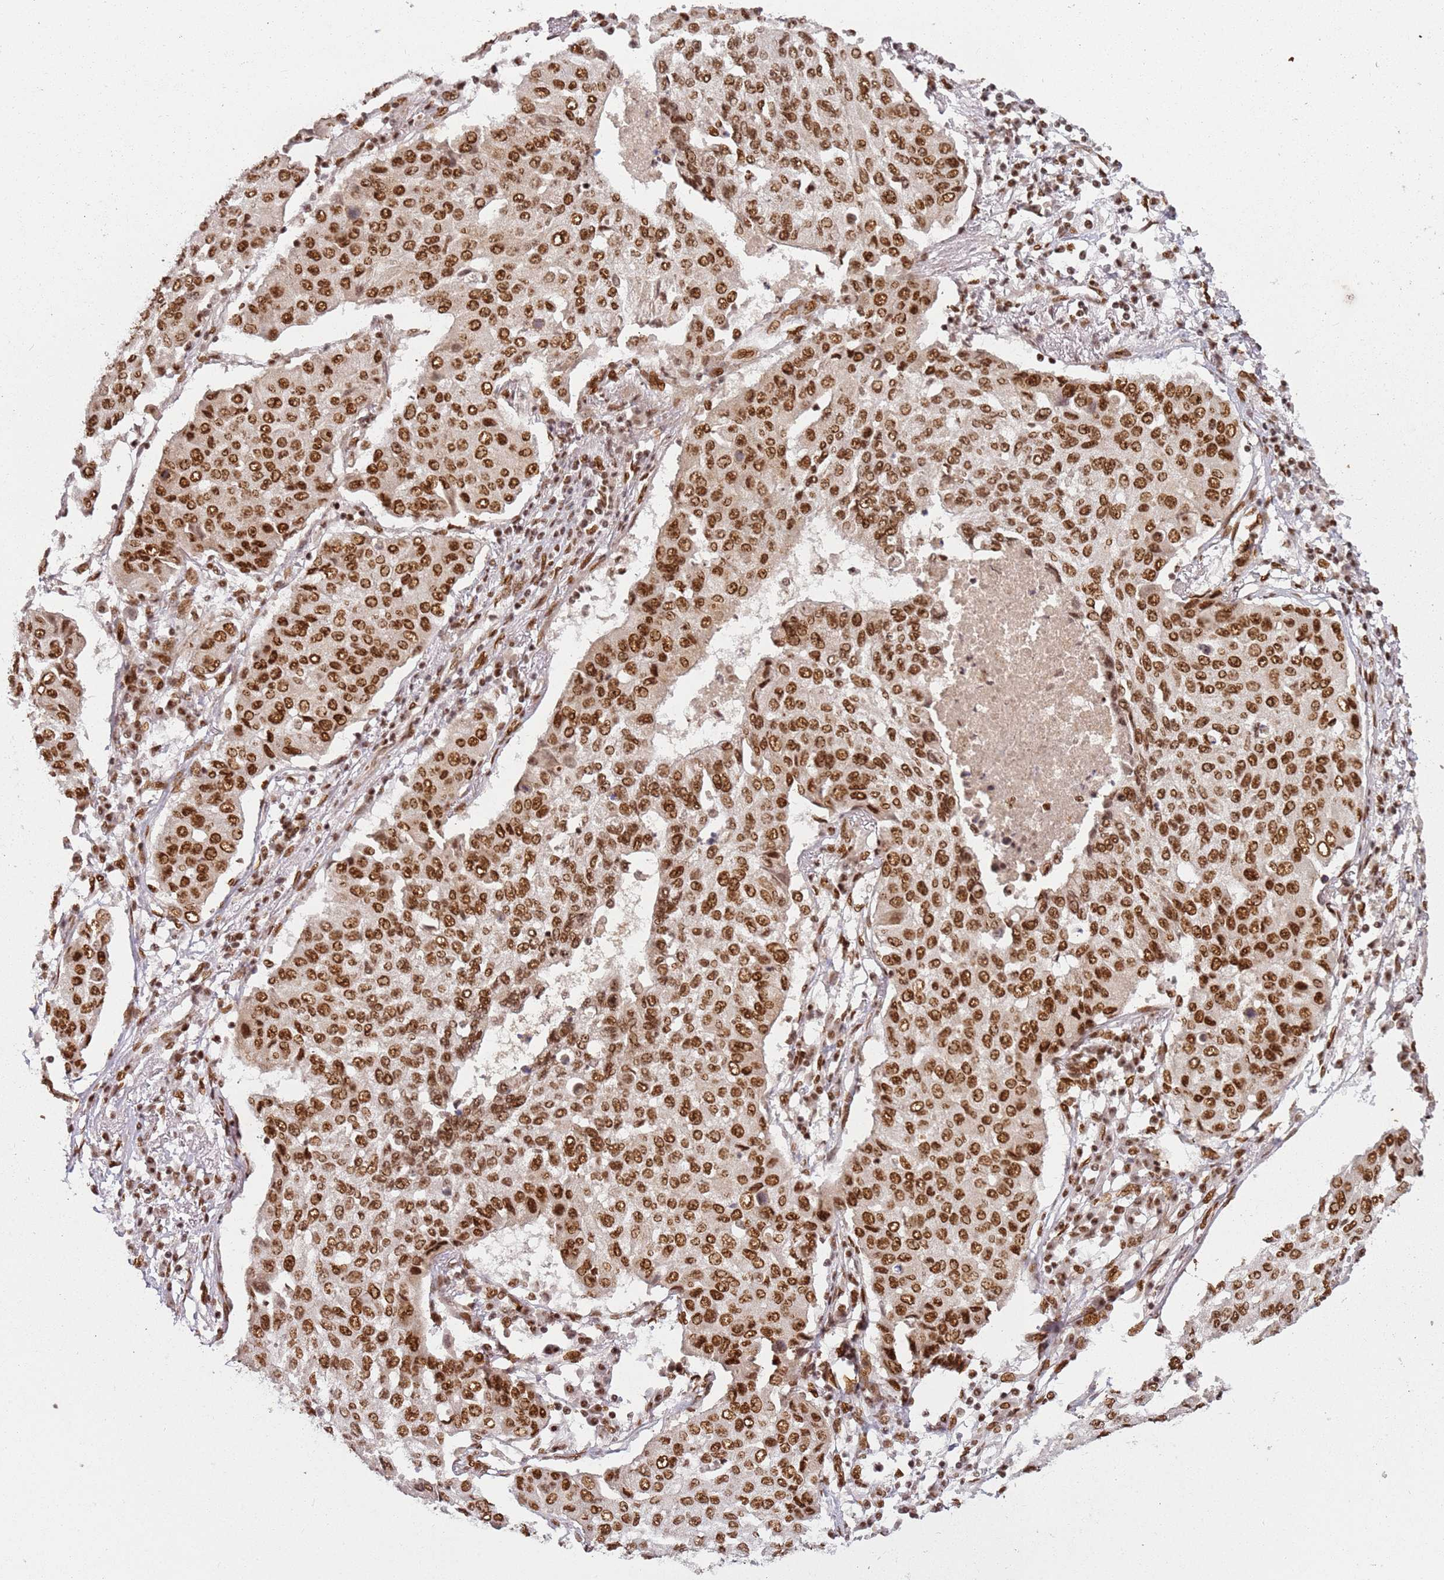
{"staining": {"intensity": "strong", "quantity": ">75%", "location": "nuclear"}, "tissue": "lung cancer", "cell_type": "Tumor cells", "image_type": "cancer", "snomed": [{"axis": "morphology", "description": "Squamous cell carcinoma, NOS"}, {"axis": "topography", "description": "Lung"}], "caption": "Immunohistochemistry (IHC) image of neoplastic tissue: human lung squamous cell carcinoma stained using immunohistochemistry shows high levels of strong protein expression localized specifically in the nuclear of tumor cells, appearing as a nuclear brown color.", "gene": "TENT4A", "patient": {"sex": "male", "age": 74}}